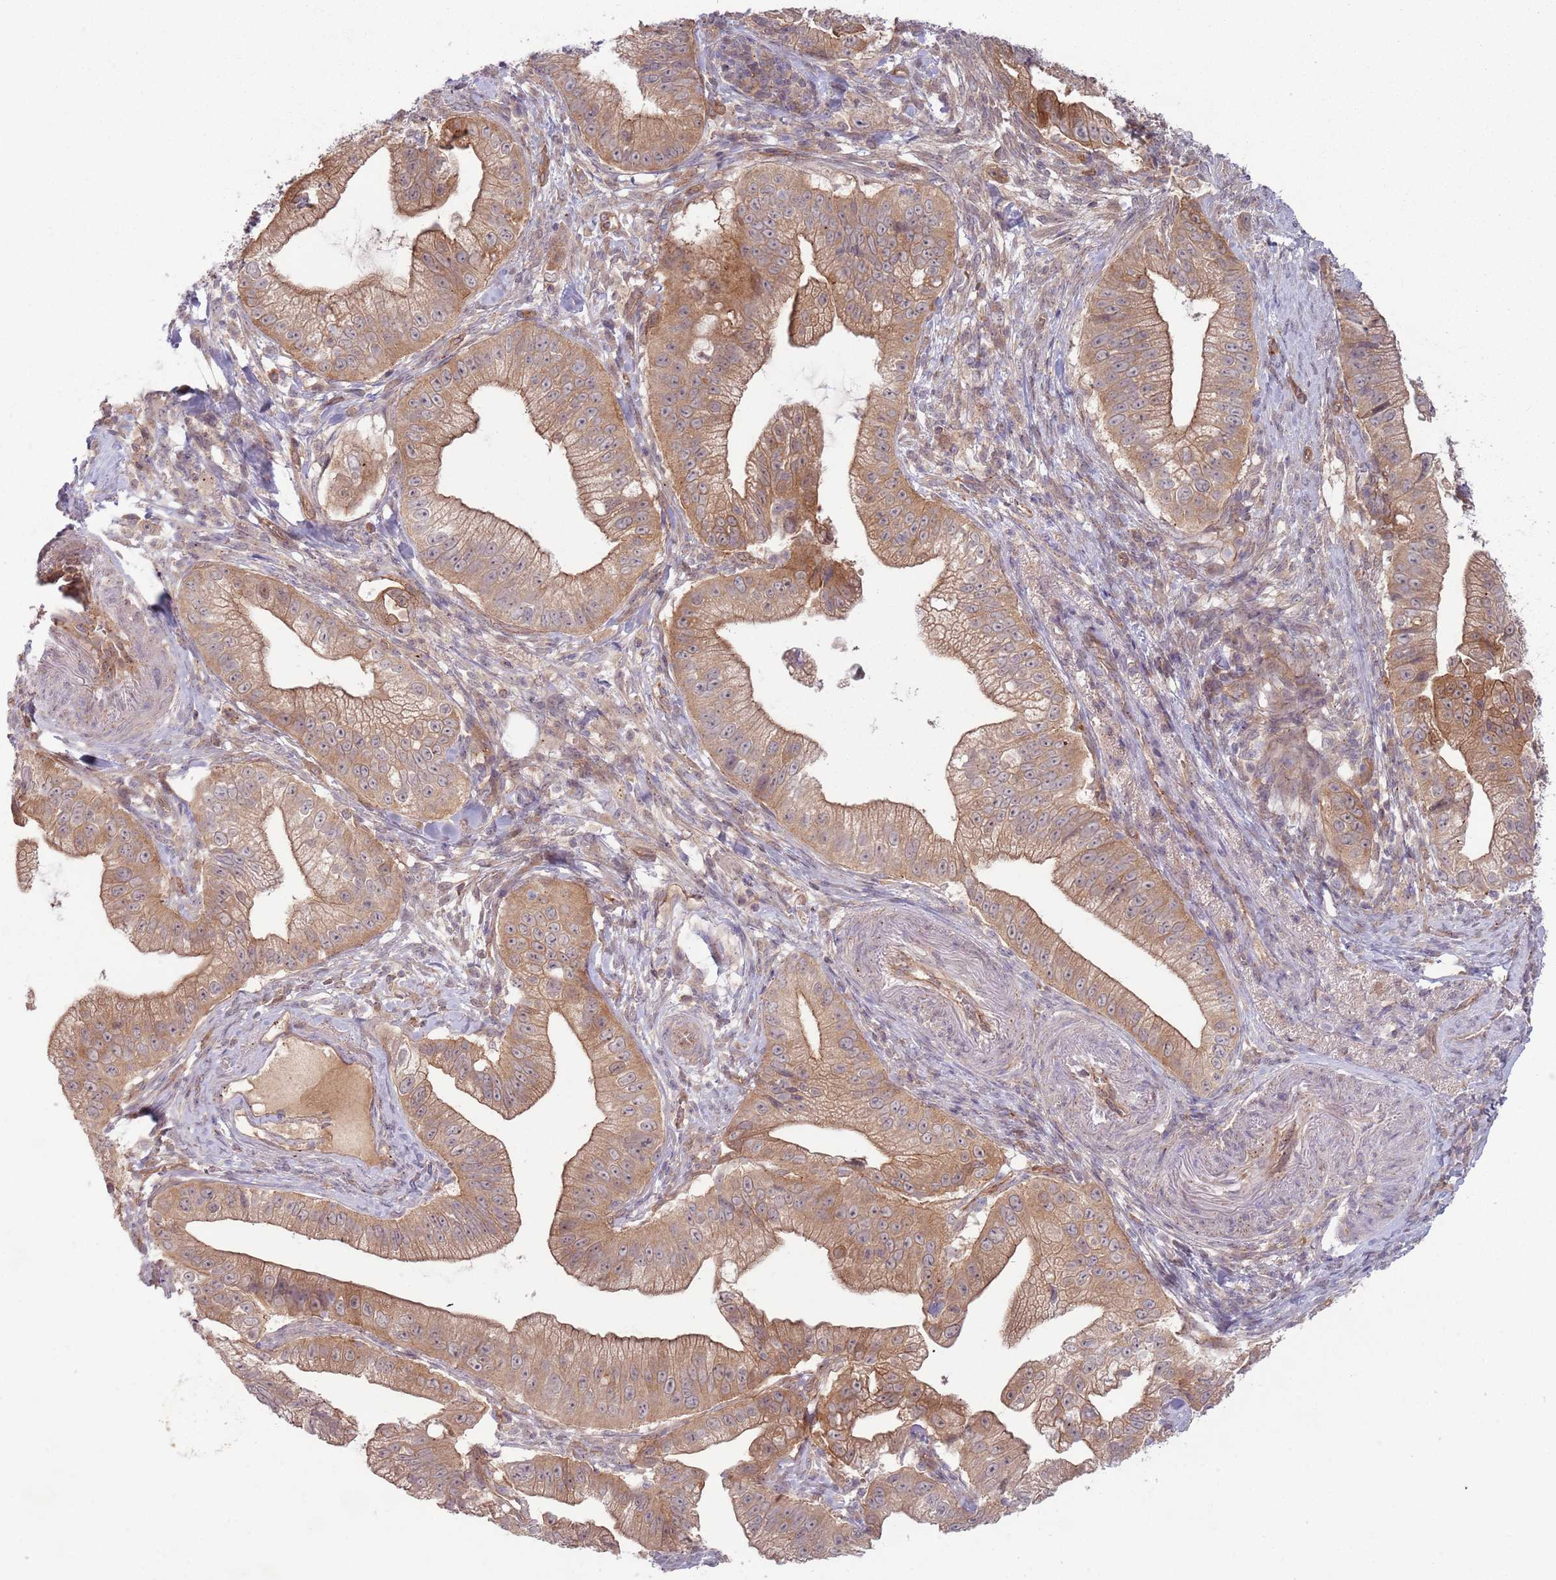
{"staining": {"intensity": "moderate", "quantity": ">75%", "location": "cytoplasmic/membranous"}, "tissue": "pancreatic cancer", "cell_type": "Tumor cells", "image_type": "cancer", "snomed": [{"axis": "morphology", "description": "Adenocarcinoma, NOS"}, {"axis": "topography", "description": "Pancreas"}], "caption": "A histopathology image of human pancreatic cancer (adenocarcinoma) stained for a protein shows moderate cytoplasmic/membranous brown staining in tumor cells.", "gene": "SAV1", "patient": {"sex": "male", "age": 70}}